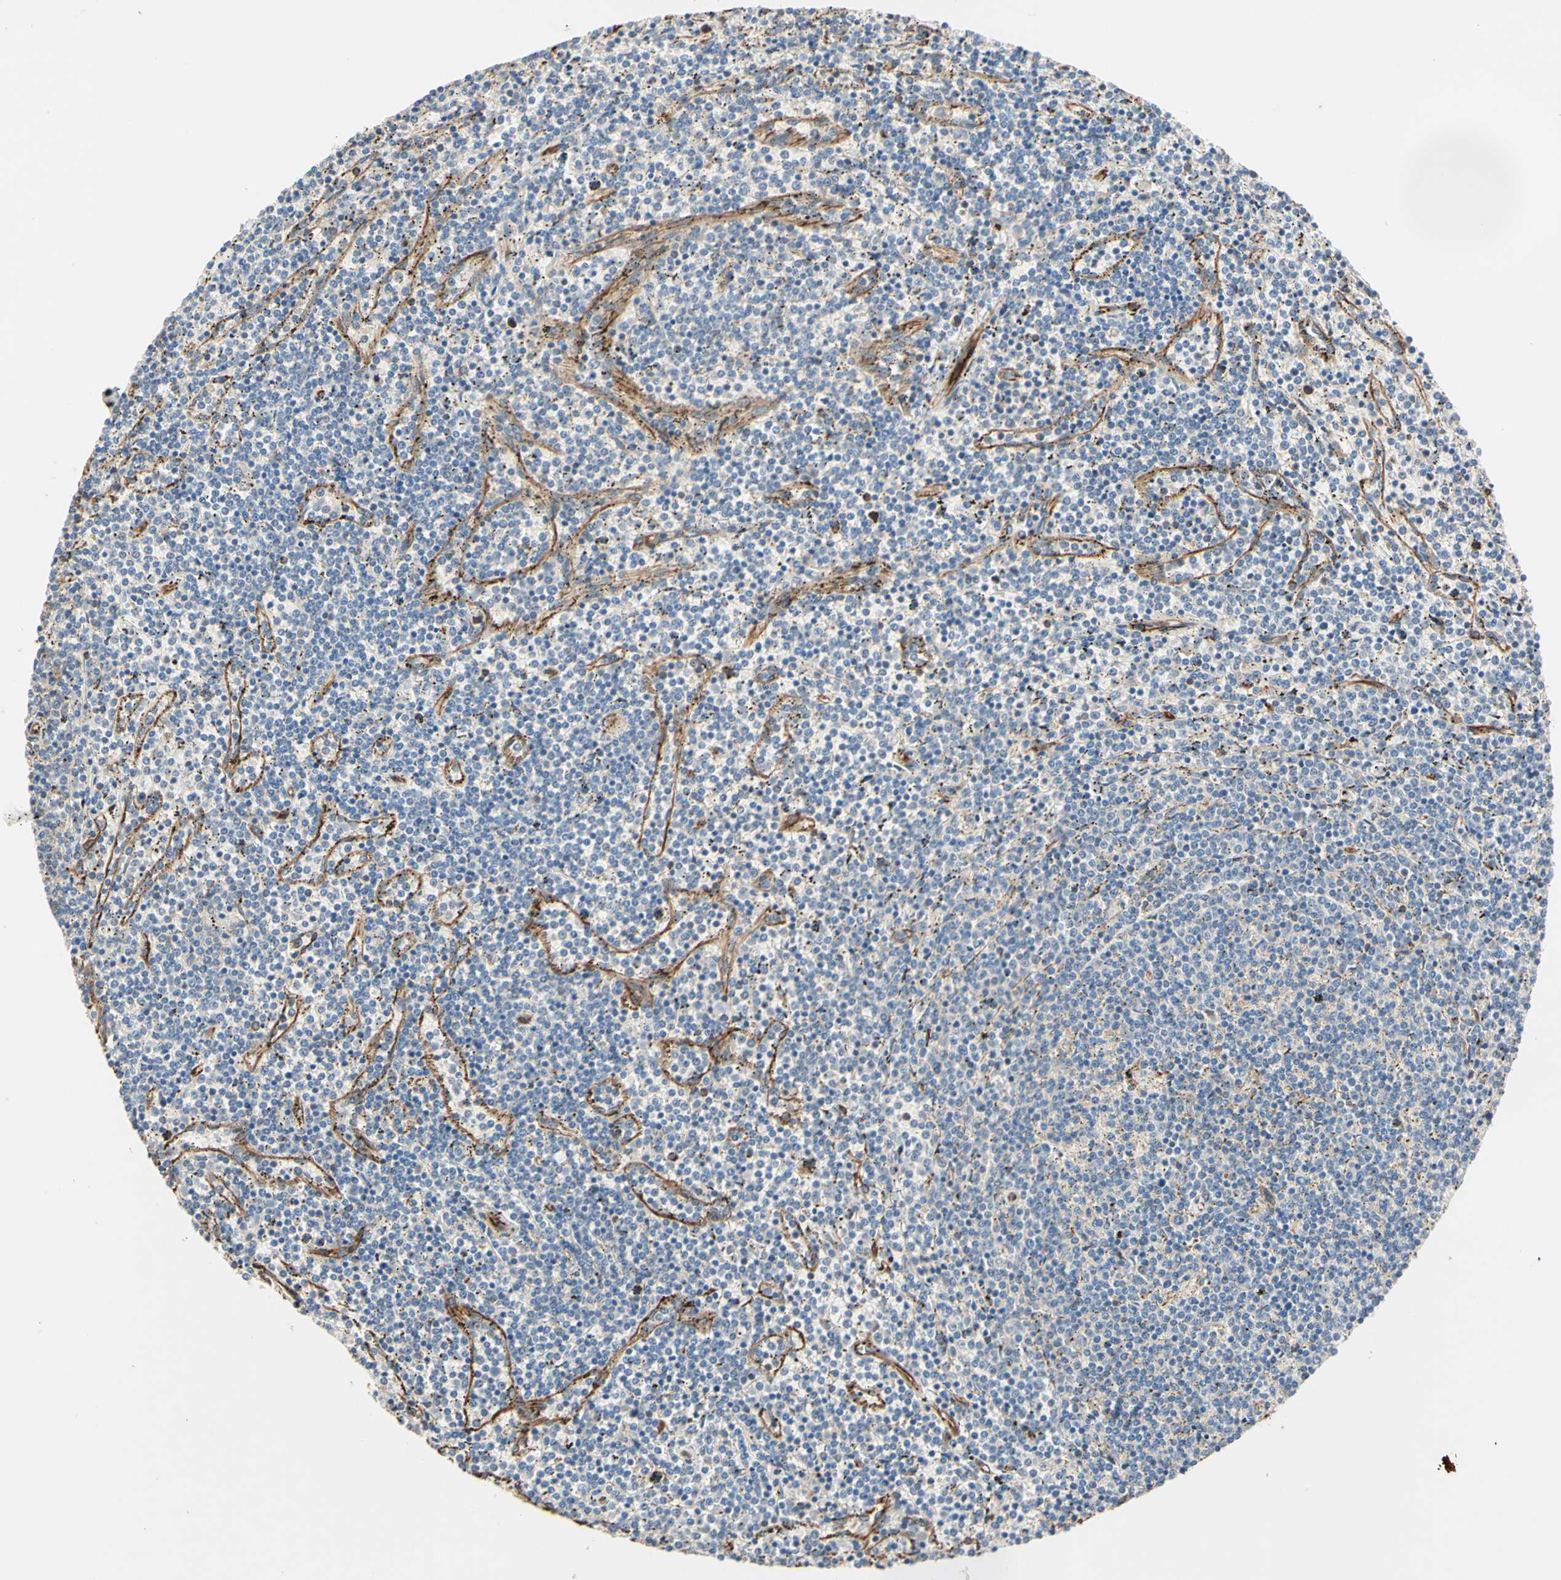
{"staining": {"intensity": "negative", "quantity": "none", "location": "none"}, "tissue": "lymphoma", "cell_type": "Tumor cells", "image_type": "cancer", "snomed": [{"axis": "morphology", "description": "Malignant lymphoma, non-Hodgkin's type, Low grade"}, {"axis": "topography", "description": "Spleen"}], "caption": "Tumor cells are negative for protein expression in human low-grade malignant lymphoma, non-Hodgkin's type.", "gene": "TRAF2", "patient": {"sex": "female", "age": 50}}